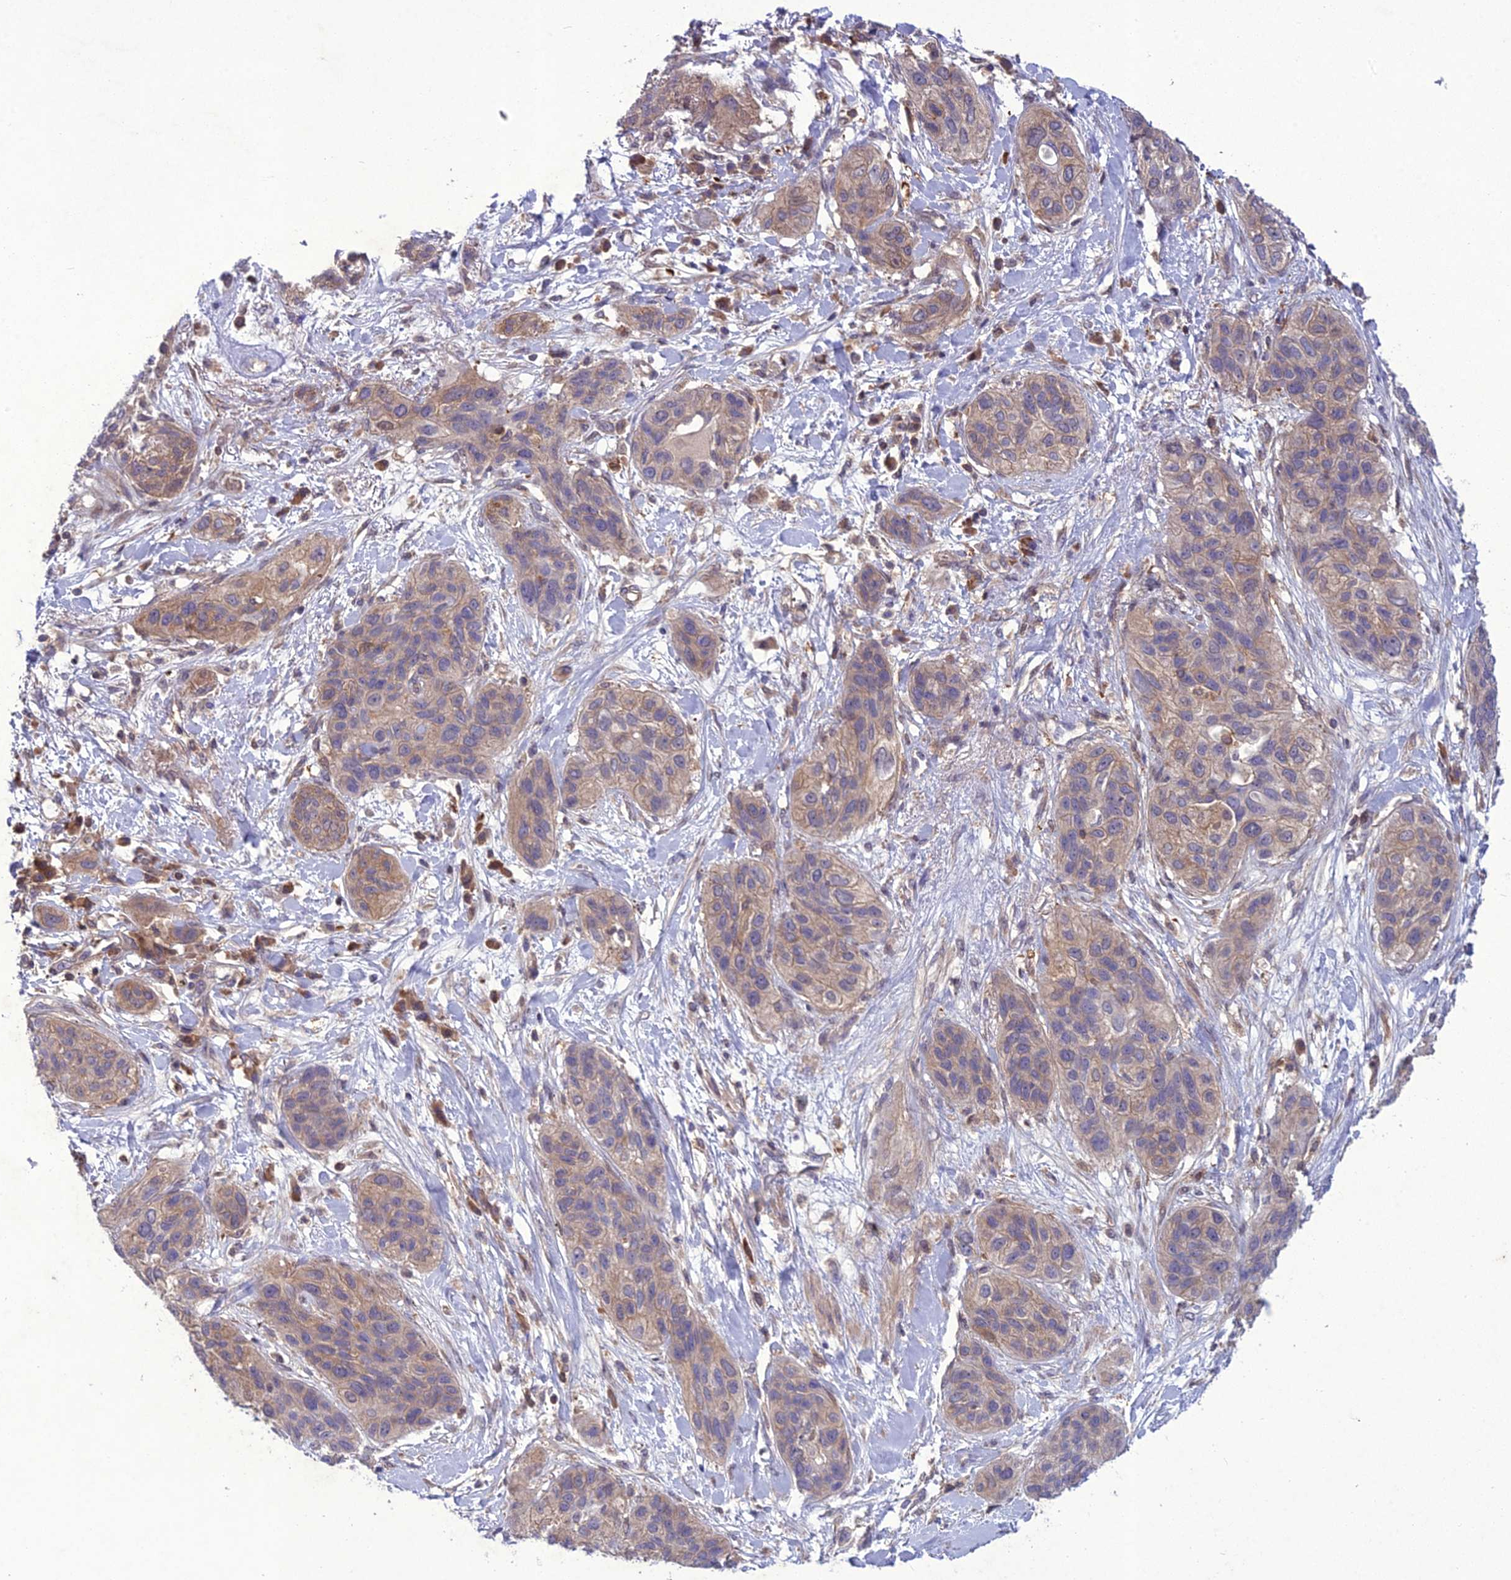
{"staining": {"intensity": "weak", "quantity": "25%-75%", "location": "cytoplasmic/membranous"}, "tissue": "lung cancer", "cell_type": "Tumor cells", "image_type": "cancer", "snomed": [{"axis": "morphology", "description": "Squamous cell carcinoma, NOS"}, {"axis": "topography", "description": "Lung"}], "caption": "Immunohistochemical staining of human lung cancer demonstrates weak cytoplasmic/membranous protein positivity in about 25%-75% of tumor cells.", "gene": "GDF6", "patient": {"sex": "female", "age": 70}}